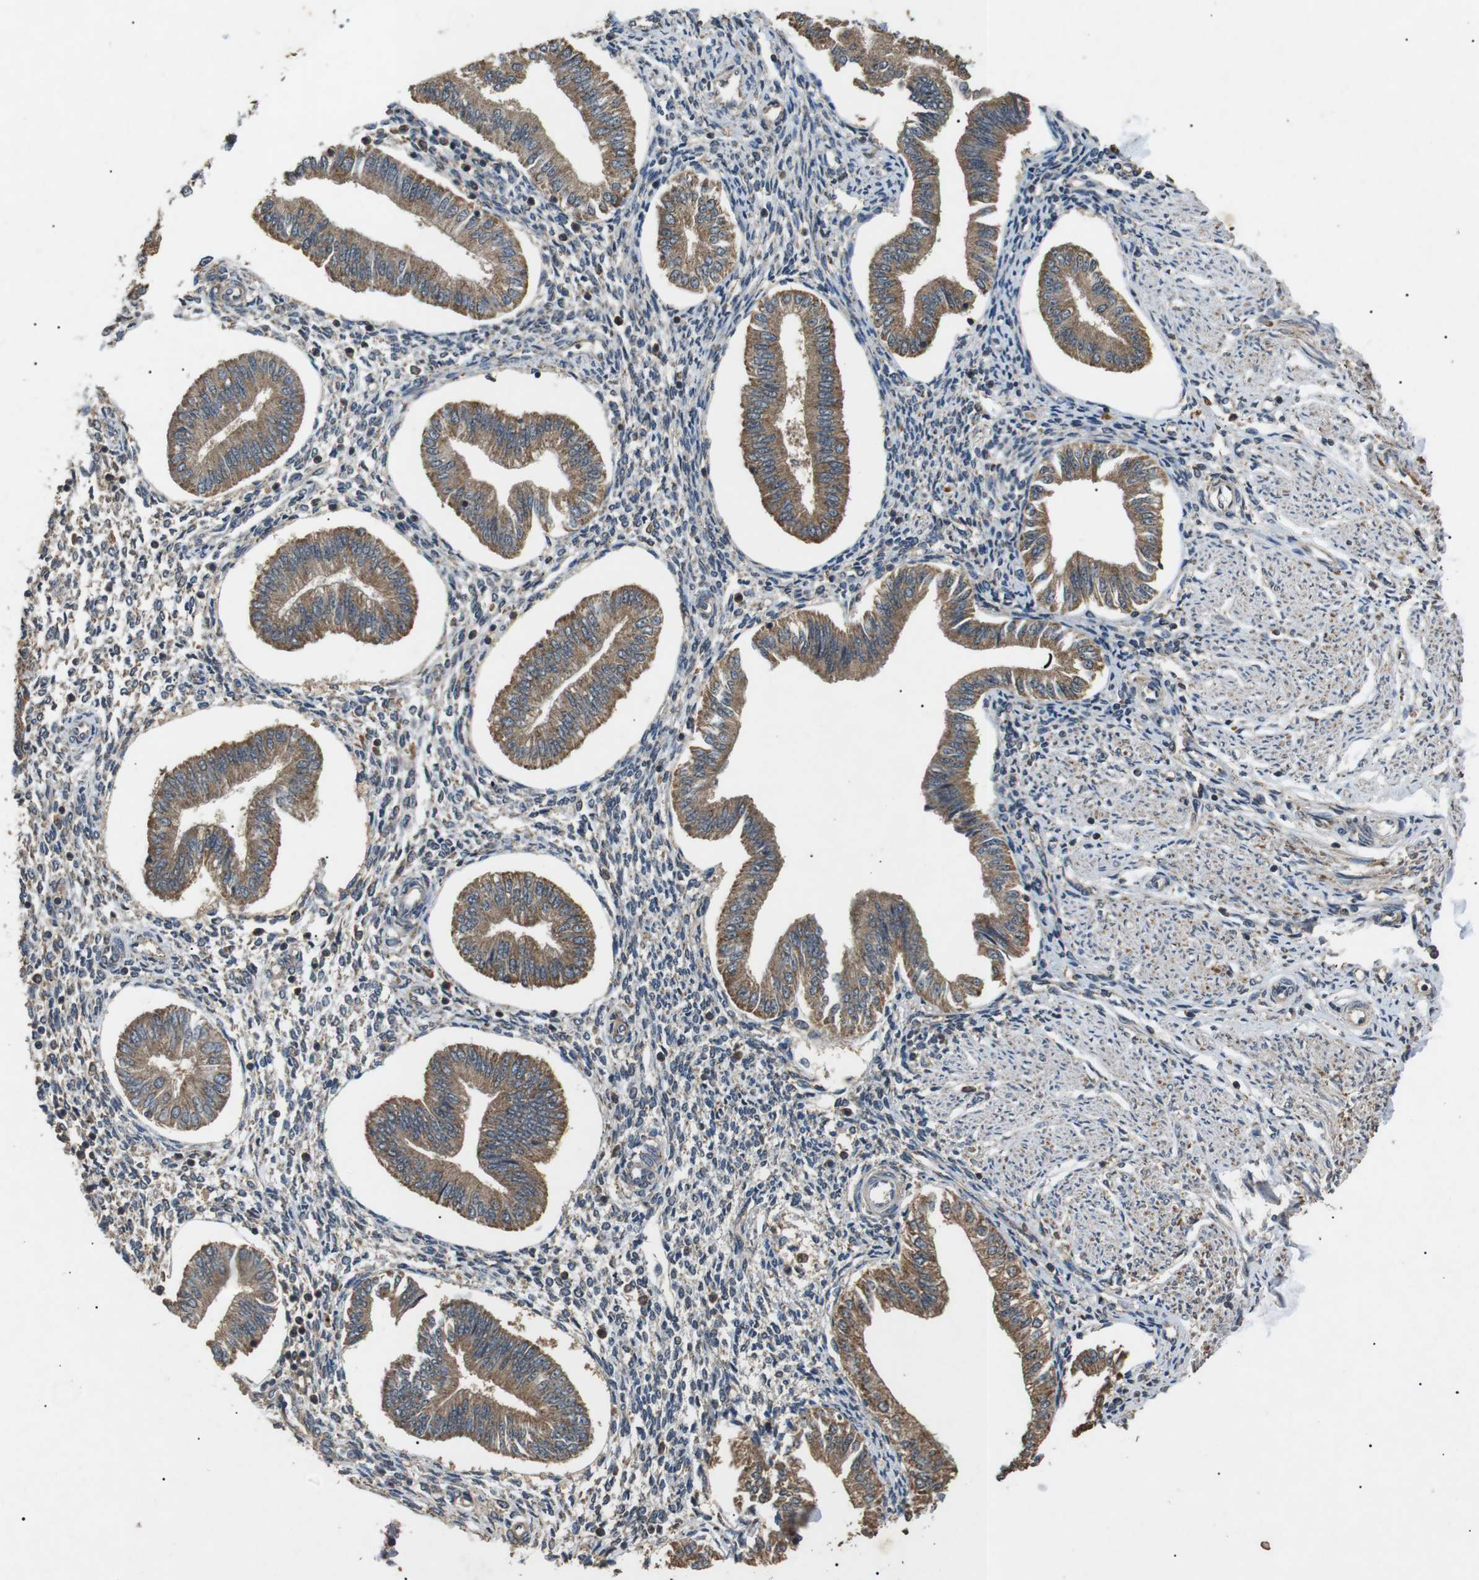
{"staining": {"intensity": "moderate", "quantity": "25%-75%", "location": "cytoplasmic/membranous"}, "tissue": "endometrium", "cell_type": "Cells in endometrial stroma", "image_type": "normal", "snomed": [{"axis": "morphology", "description": "Normal tissue, NOS"}, {"axis": "topography", "description": "Endometrium"}], "caption": "A photomicrograph showing moderate cytoplasmic/membranous expression in approximately 25%-75% of cells in endometrial stroma in normal endometrium, as visualized by brown immunohistochemical staining.", "gene": "TBC1D15", "patient": {"sex": "female", "age": 50}}